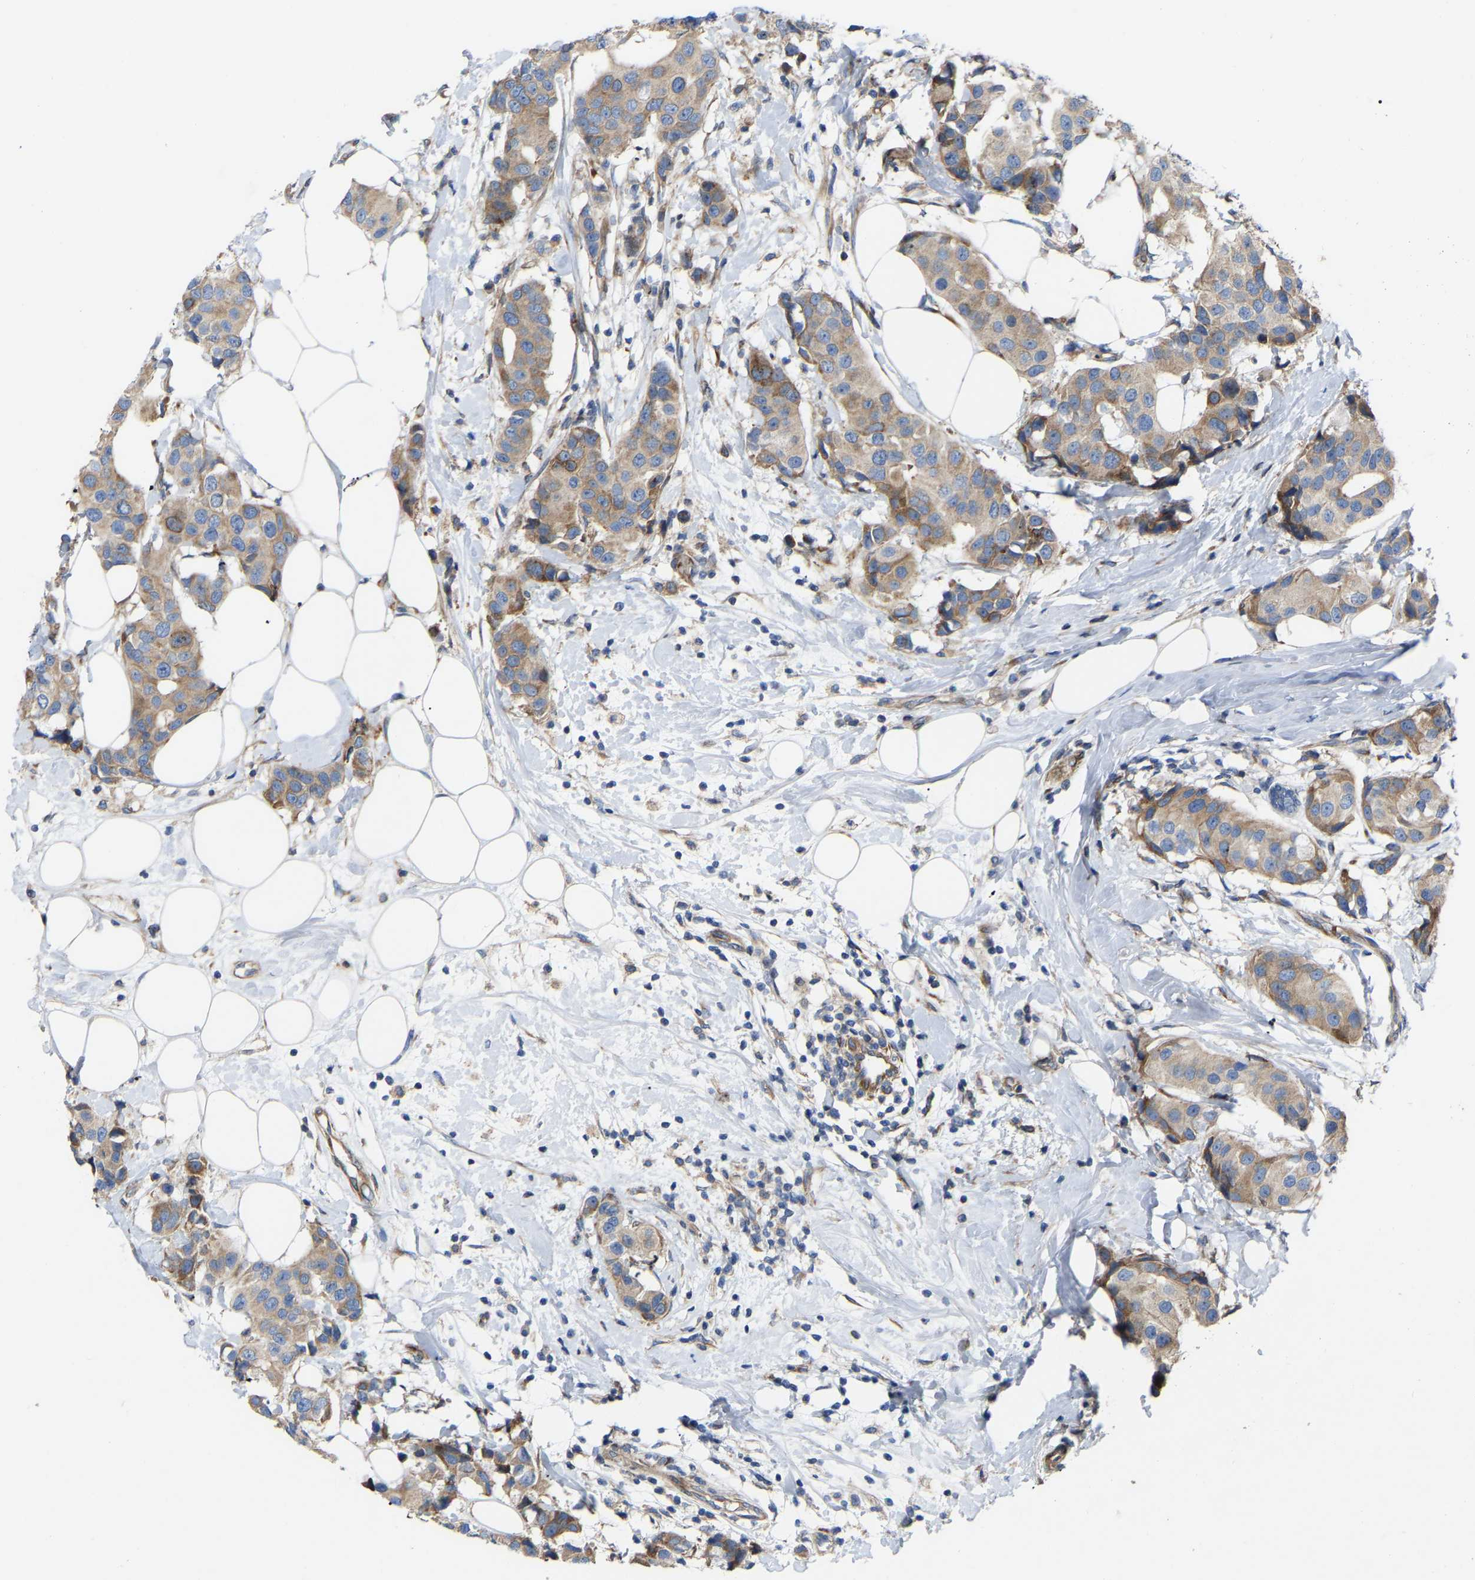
{"staining": {"intensity": "moderate", "quantity": ">75%", "location": "cytoplasmic/membranous"}, "tissue": "breast cancer", "cell_type": "Tumor cells", "image_type": "cancer", "snomed": [{"axis": "morphology", "description": "Normal tissue, NOS"}, {"axis": "morphology", "description": "Duct carcinoma"}, {"axis": "topography", "description": "Breast"}], "caption": "Approximately >75% of tumor cells in human breast cancer (infiltrating ductal carcinoma) demonstrate moderate cytoplasmic/membranous protein staining as visualized by brown immunohistochemical staining.", "gene": "TOR1B", "patient": {"sex": "female", "age": 39}}